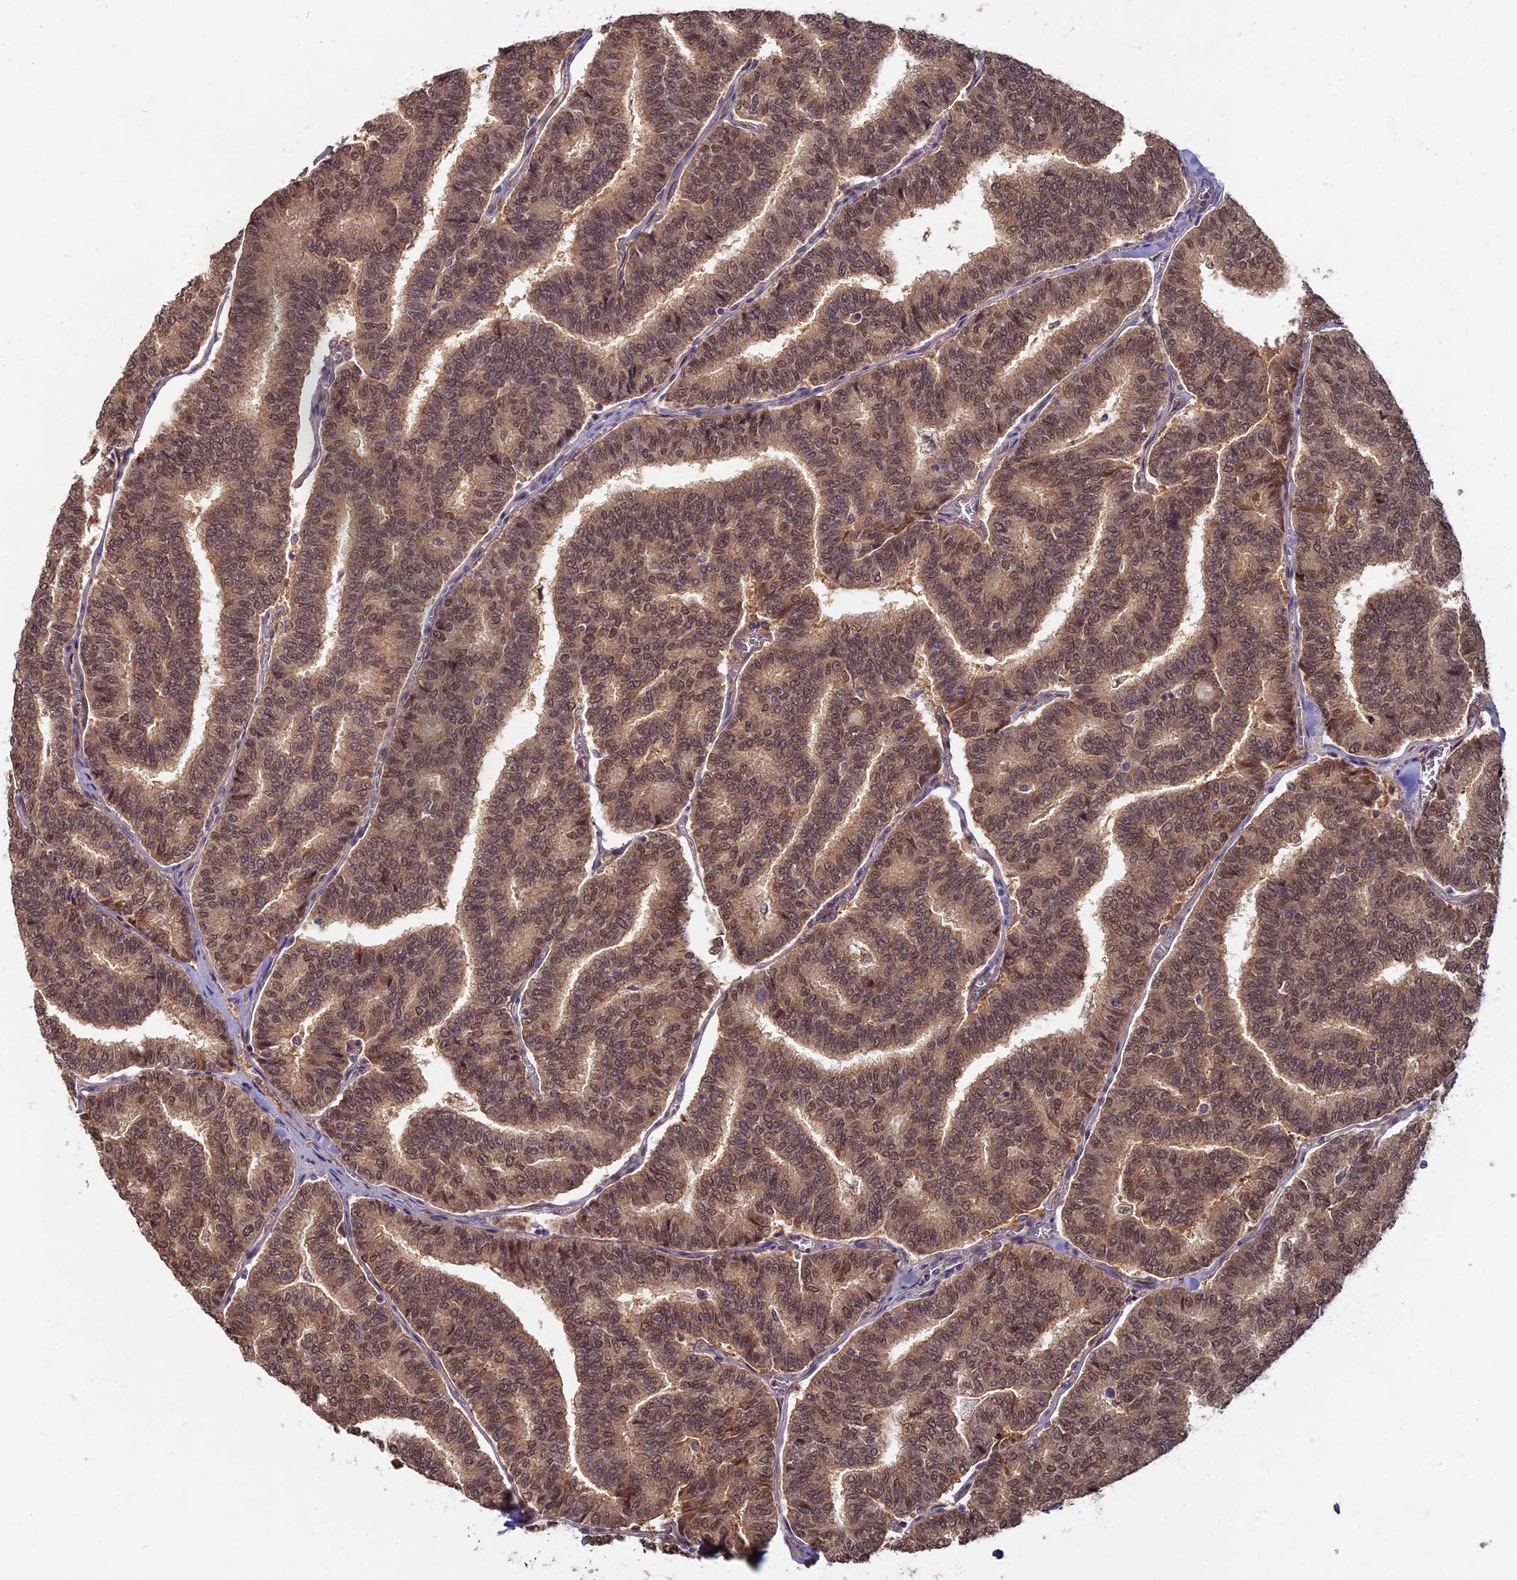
{"staining": {"intensity": "moderate", "quantity": ">75%", "location": "cytoplasmic/membranous,nuclear"}, "tissue": "thyroid cancer", "cell_type": "Tumor cells", "image_type": "cancer", "snomed": [{"axis": "morphology", "description": "Papillary adenocarcinoma, NOS"}, {"axis": "topography", "description": "Thyroid gland"}], "caption": "Thyroid papillary adenocarcinoma was stained to show a protein in brown. There is medium levels of moderate cytoplasmic/membranous and nuclear staining in about >75% of tumor cells. The staining is performed using DAB (3,3'-diaminobenzidine) brown chromogen to label protein expression. The nuclei are counter-stained blue using hematoxylin.", "gene": "RSPH3", "patient": {"sex": "female", "age": 35}}